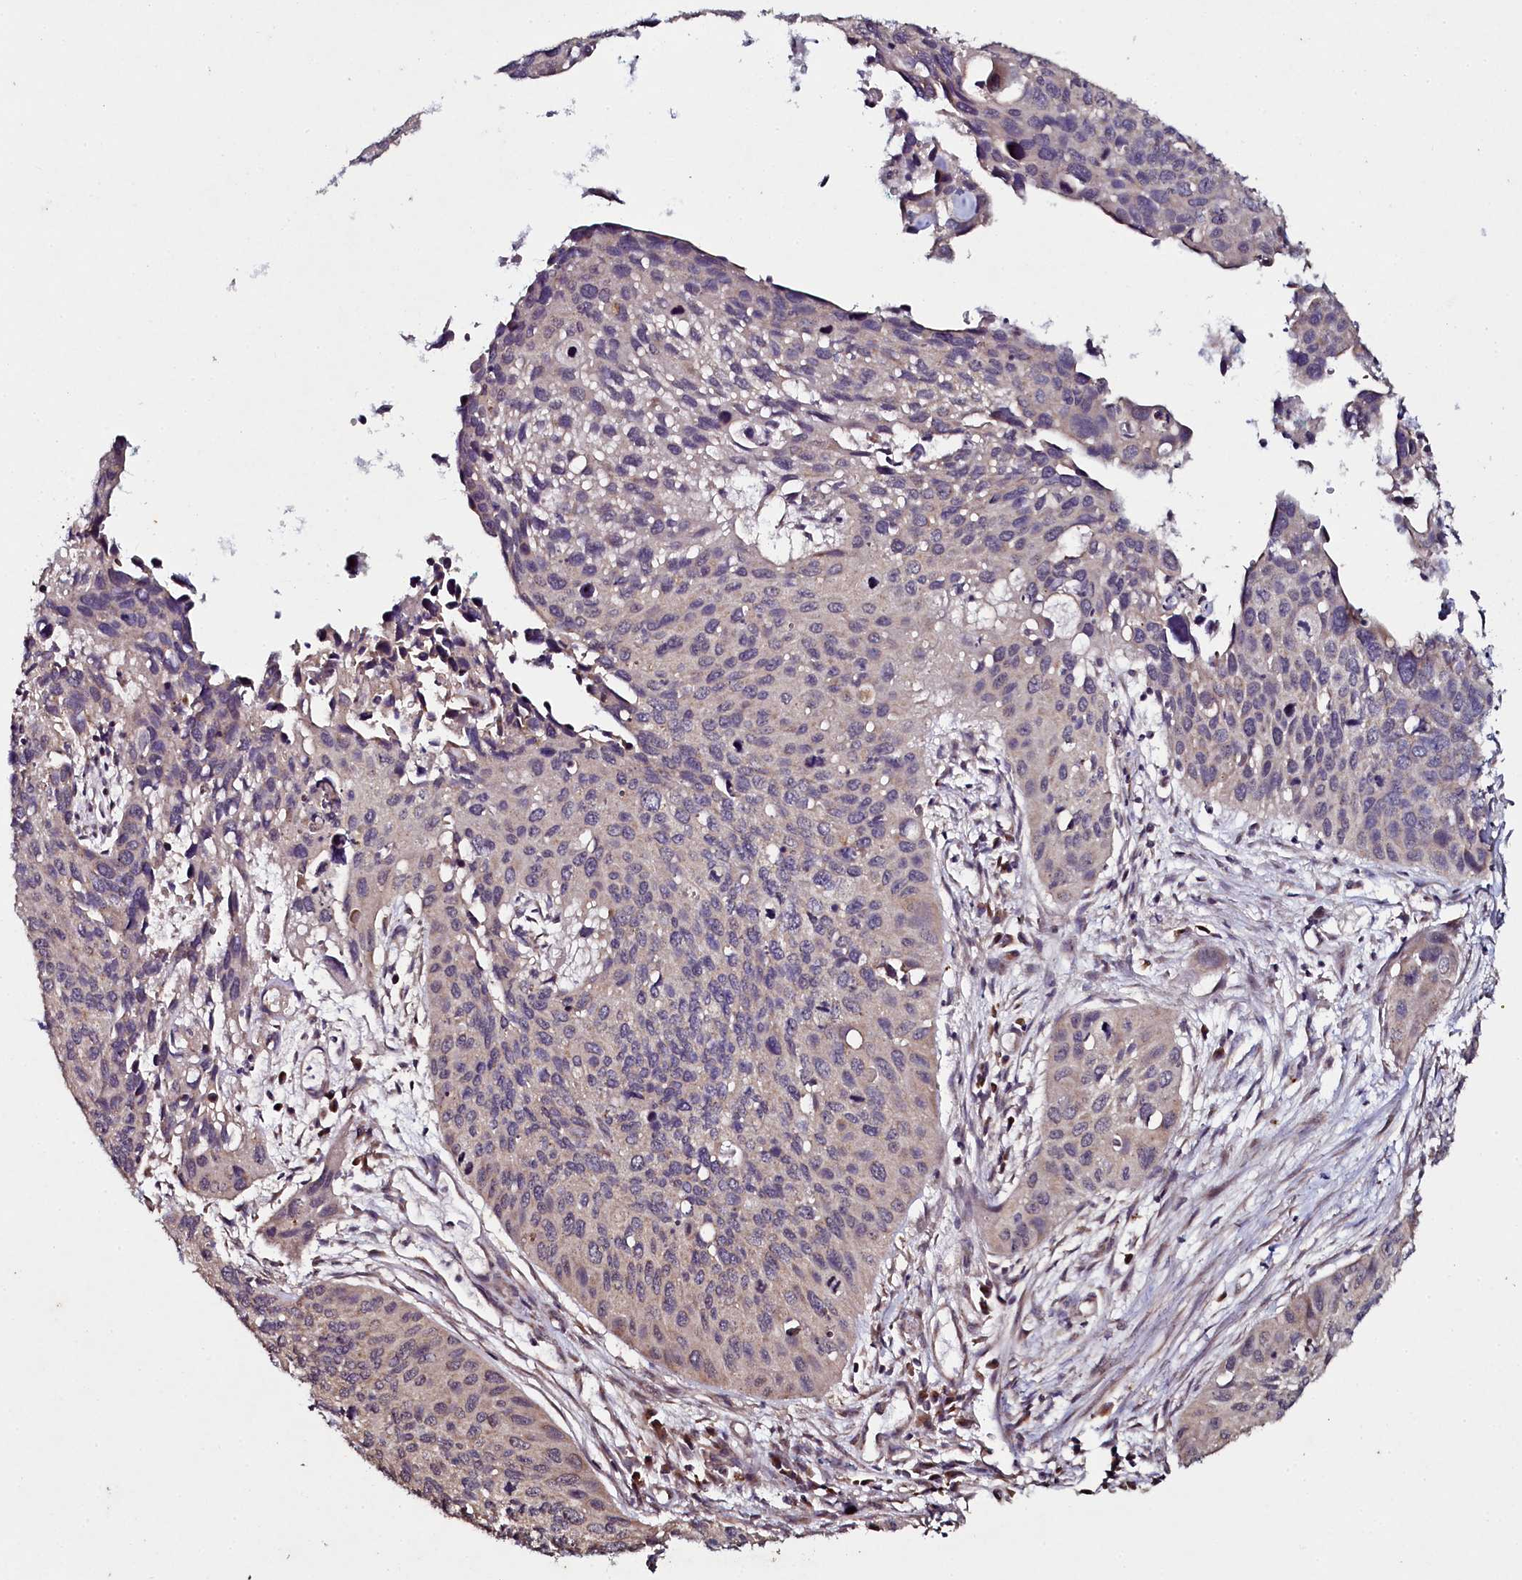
{"staining": {"intensity": "weak", "quantity": "25%-75%", "location": "cytoplasmic/membranous"}, "tissue": "cervical cancer", "cell_type": "Tumor cells", "image_type": "cancer", "snomed": [{"axis": "morphology", "description": "Squamous cell carcinoma, NOS"}, {"axis": "topography", "description": "Cervix"}], "caption": "This histopathology image shows cervical cancer stained with immunohistochemistry (IHC) to label a protein in brown. The cytoplasmic/membranous of tumor cells show weak positivity for the protein. Nuclei are counter-stained blue.", "gene": "SEC24C", "patient": {"sex": "female", "age": 55}}